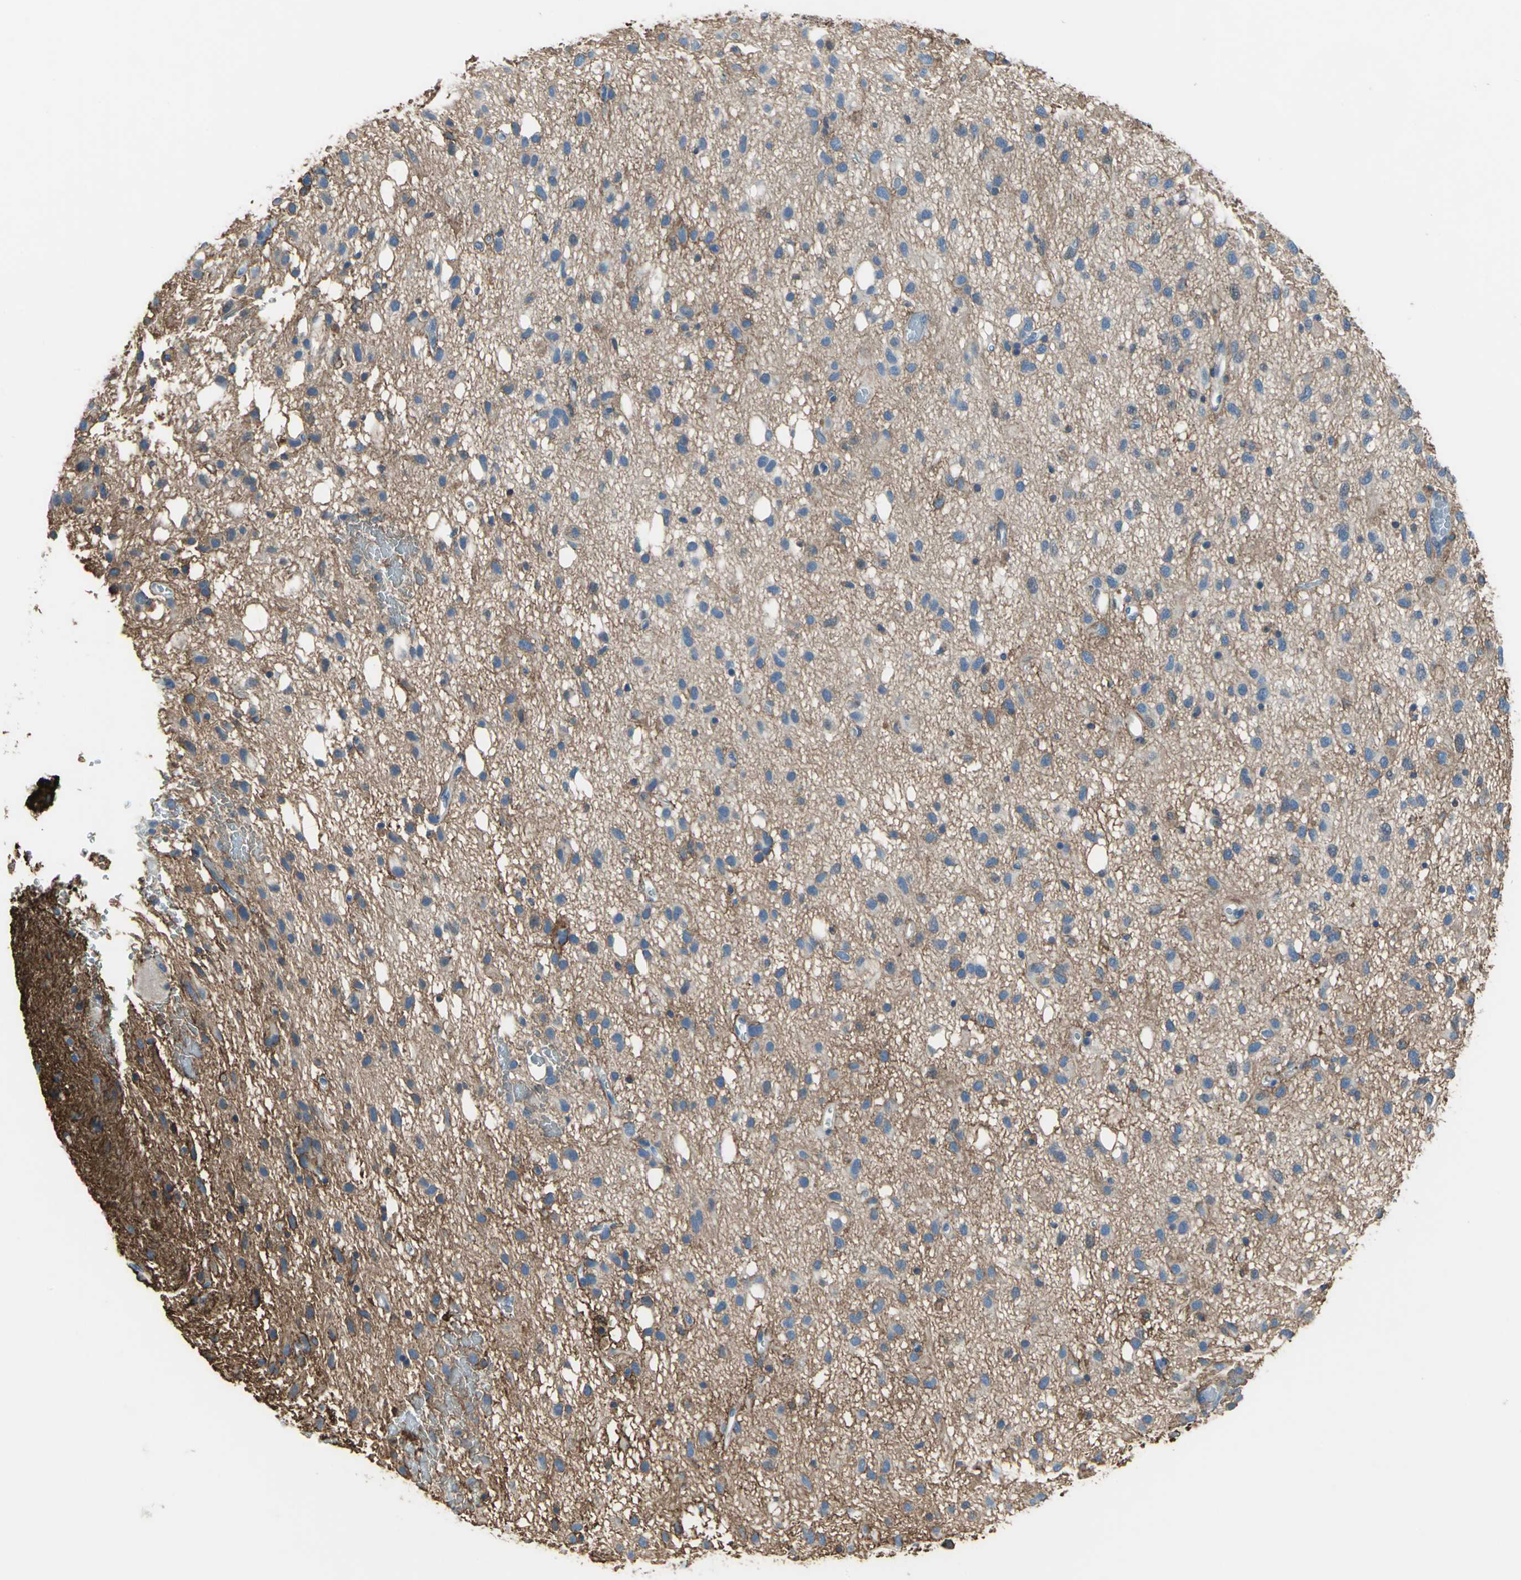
{"staining": {"intensity": "strong", "quantity": ">75%", "location": "cytoplasmic/membranous"}, "tissue": "glioma", "cell_type": "Tumor cells", "image_type": "cancer", "snomed": [{"axis": "morphology", "description": "Glioma, malignant, Low grade"}, {"axis": "topography", "description": "Brain"}], "caption": "Human malignant glioma (low-grade) stained with a protein marker displays strong staining in tumor cells.", "gene": "CD44", "patient": {"sex": "male", "age": 77}}